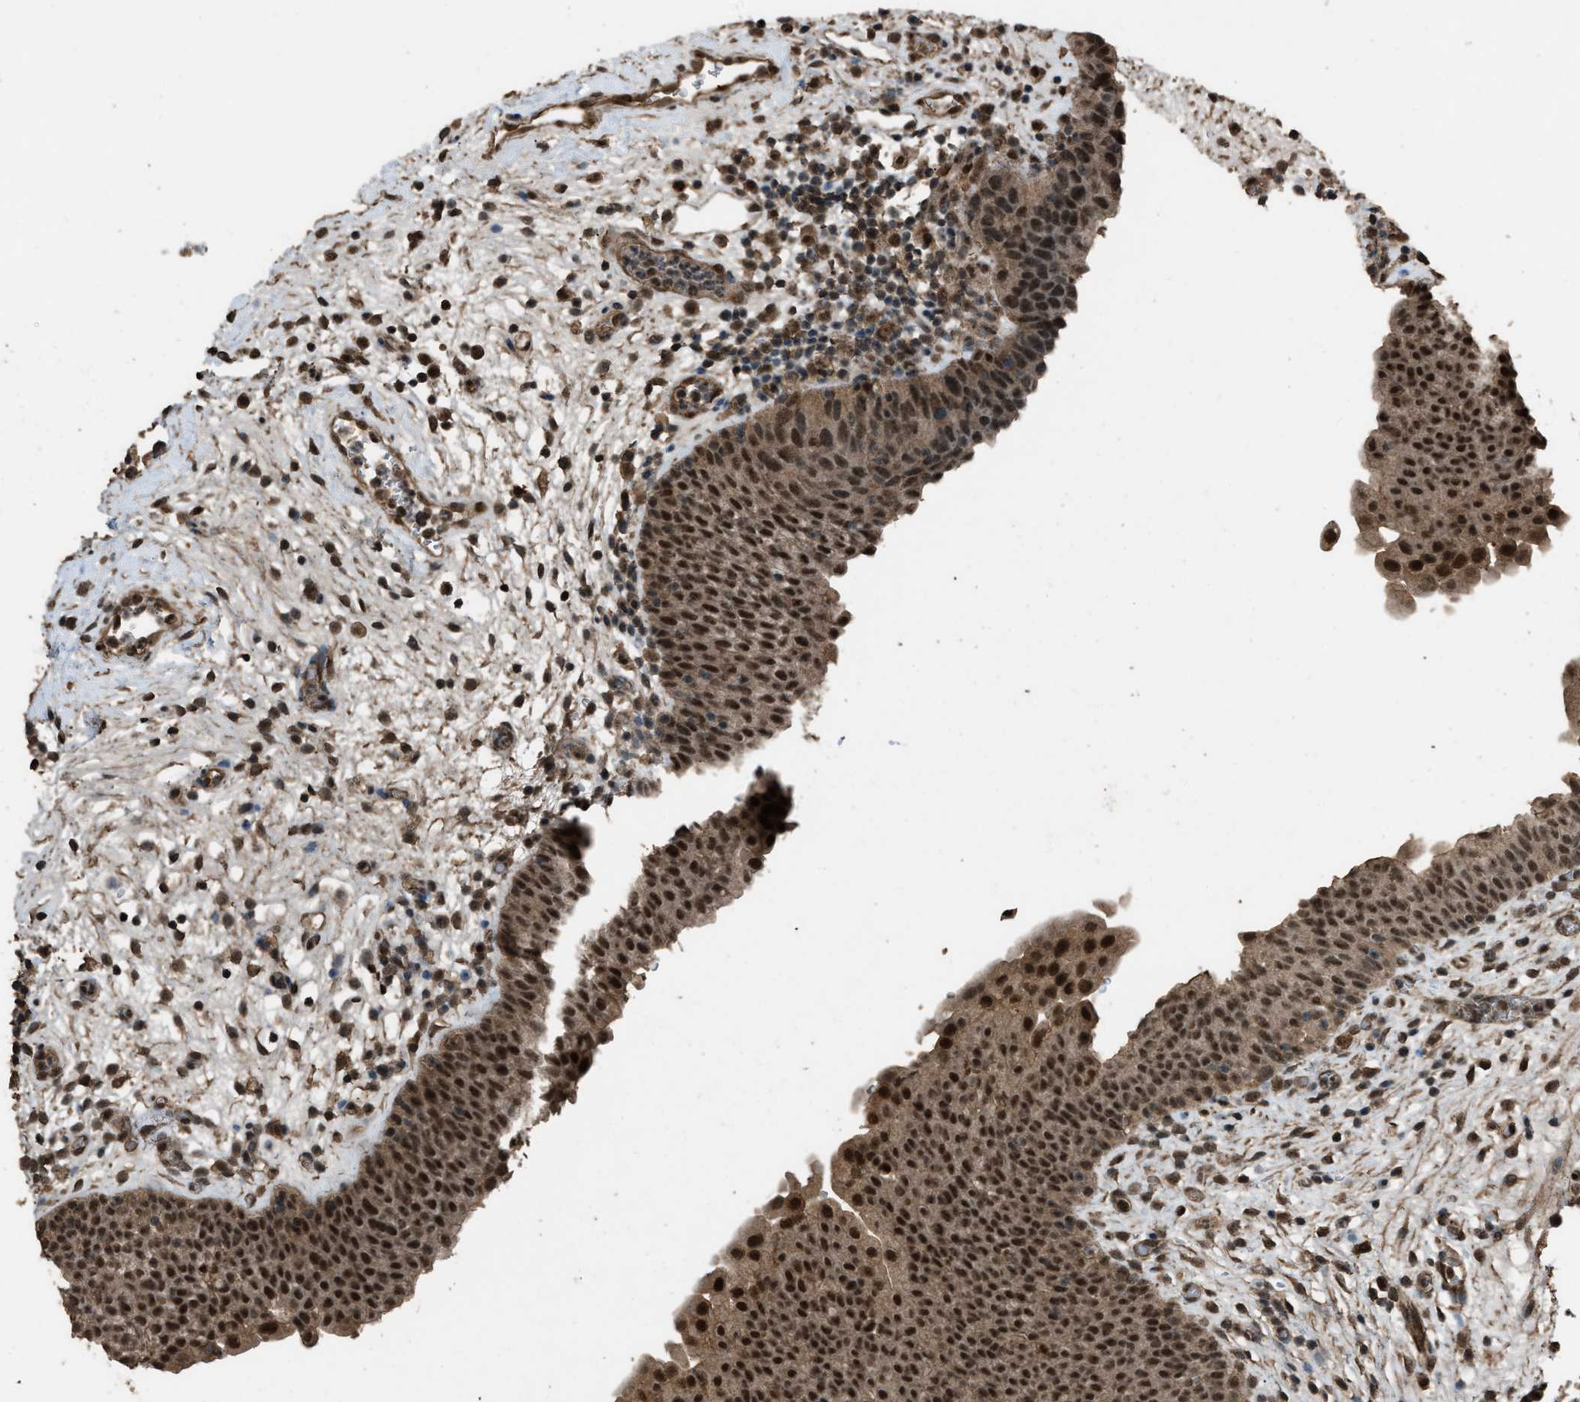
{"staining": {"intensity": "strong", "quantity": ">75%", "location": "cytoplasmic/membranous,nuclear"}, "tissue": "urinary bladder", "cell_type": "Urothelial cells", "image_type": "normal", "snomed": [{"axis": "morphology", "description": "Normal tissue, NOS"}, {"axis": "topography", "description": "Urinary bladder"}], "caption": "Immunohistochemical staining of unremarkable urinary bladder shows high levels of strong cytoplasmic/membranous,nuclear staining in approximately >75% of urothelial cells.", "gene": "SERTAD2", "patient": {"sex": "male", "age": 37}}